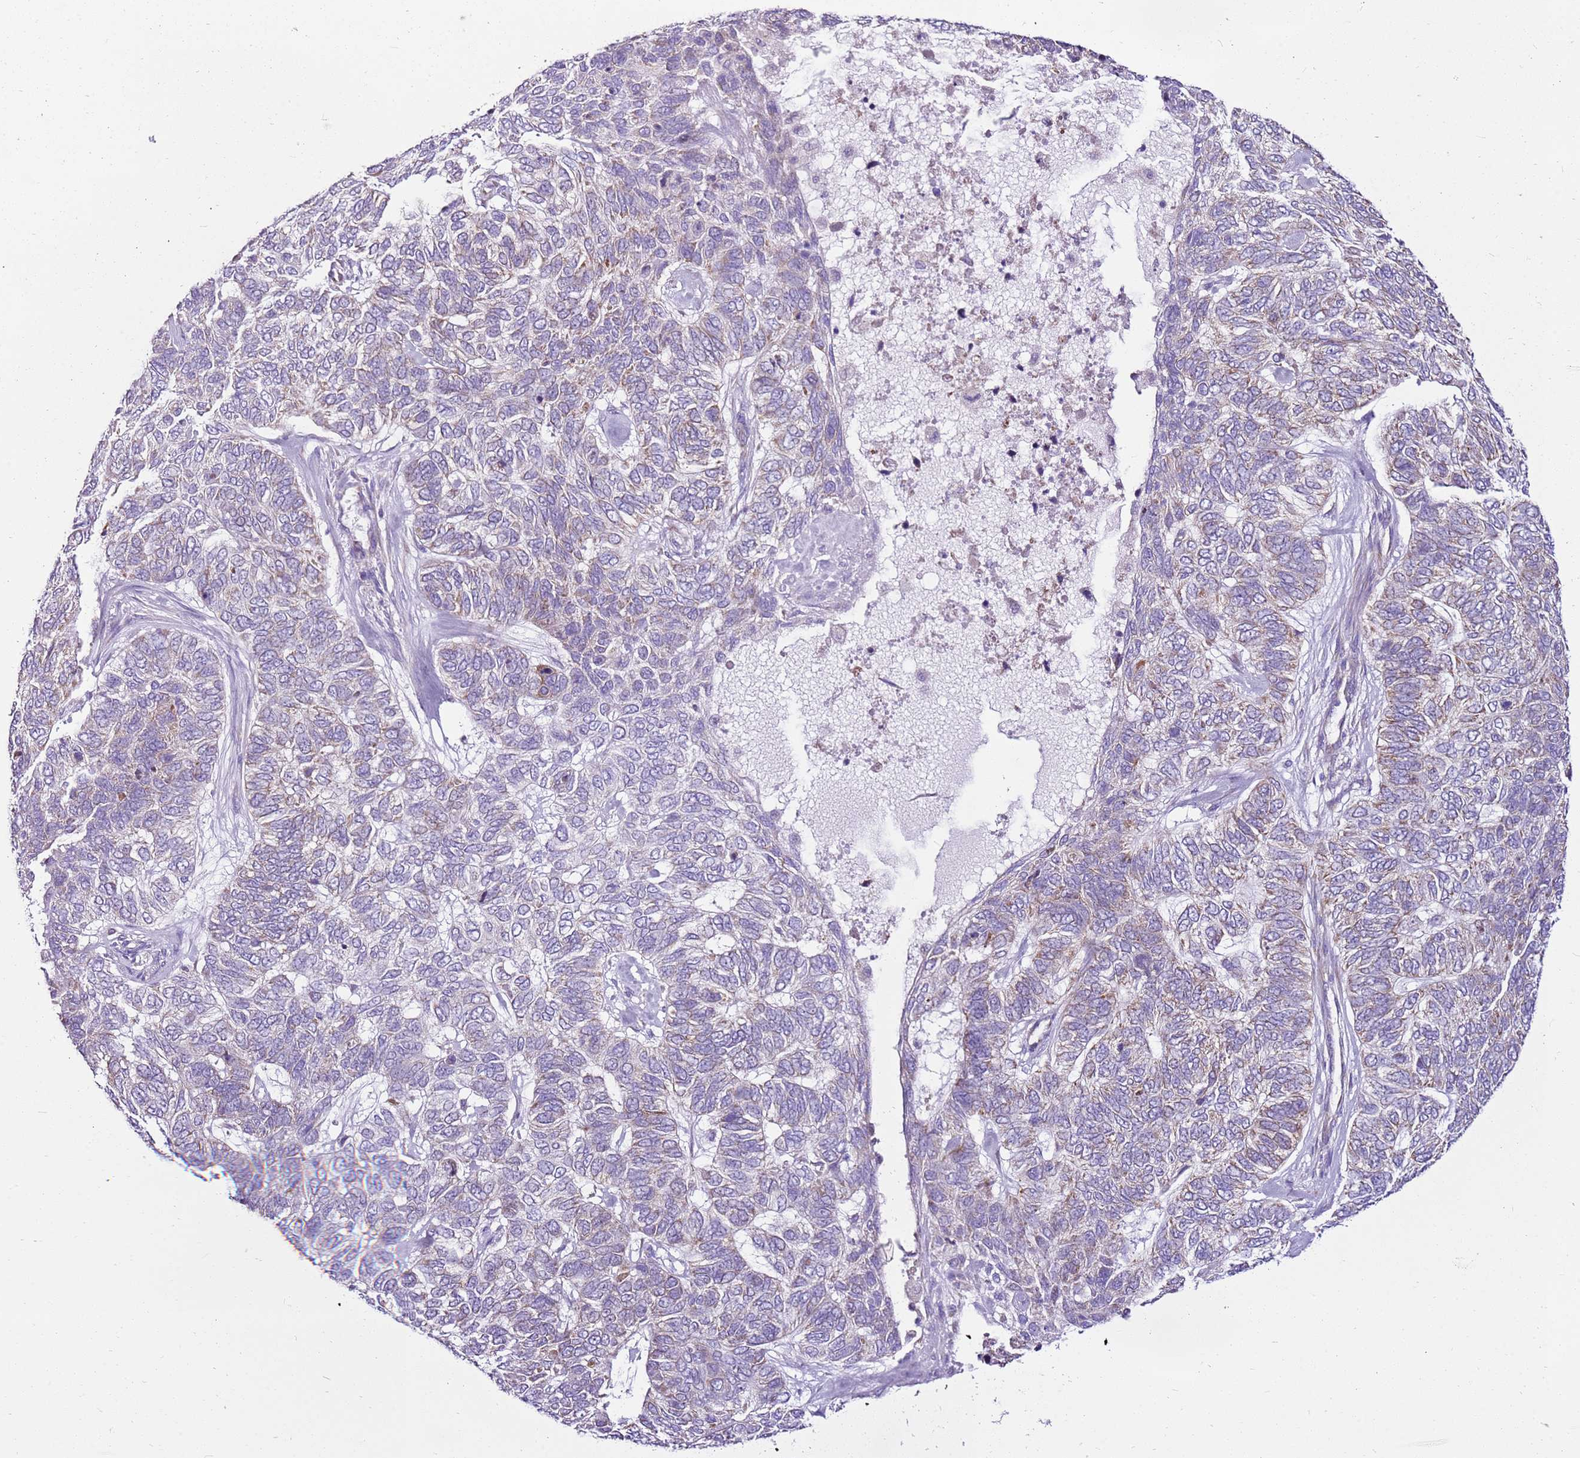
{"staining": {"intensity": "negative", "quantity": "none", "location": "none"}, "tissue": "skin cancer", "cell_type": "Tumor cells", "image_type": "cancer", "snomed": [{"axis": "morphology", "description": "Basal cell carcinoma"}, {"axis": "topography", "description": "Skin"}], "caption": "IHC of basal cell carcinoma (skin) reveals no staining in tumor cells.", "gene": "MRPL36", "patient": {"sex": "female", "age": 65}}